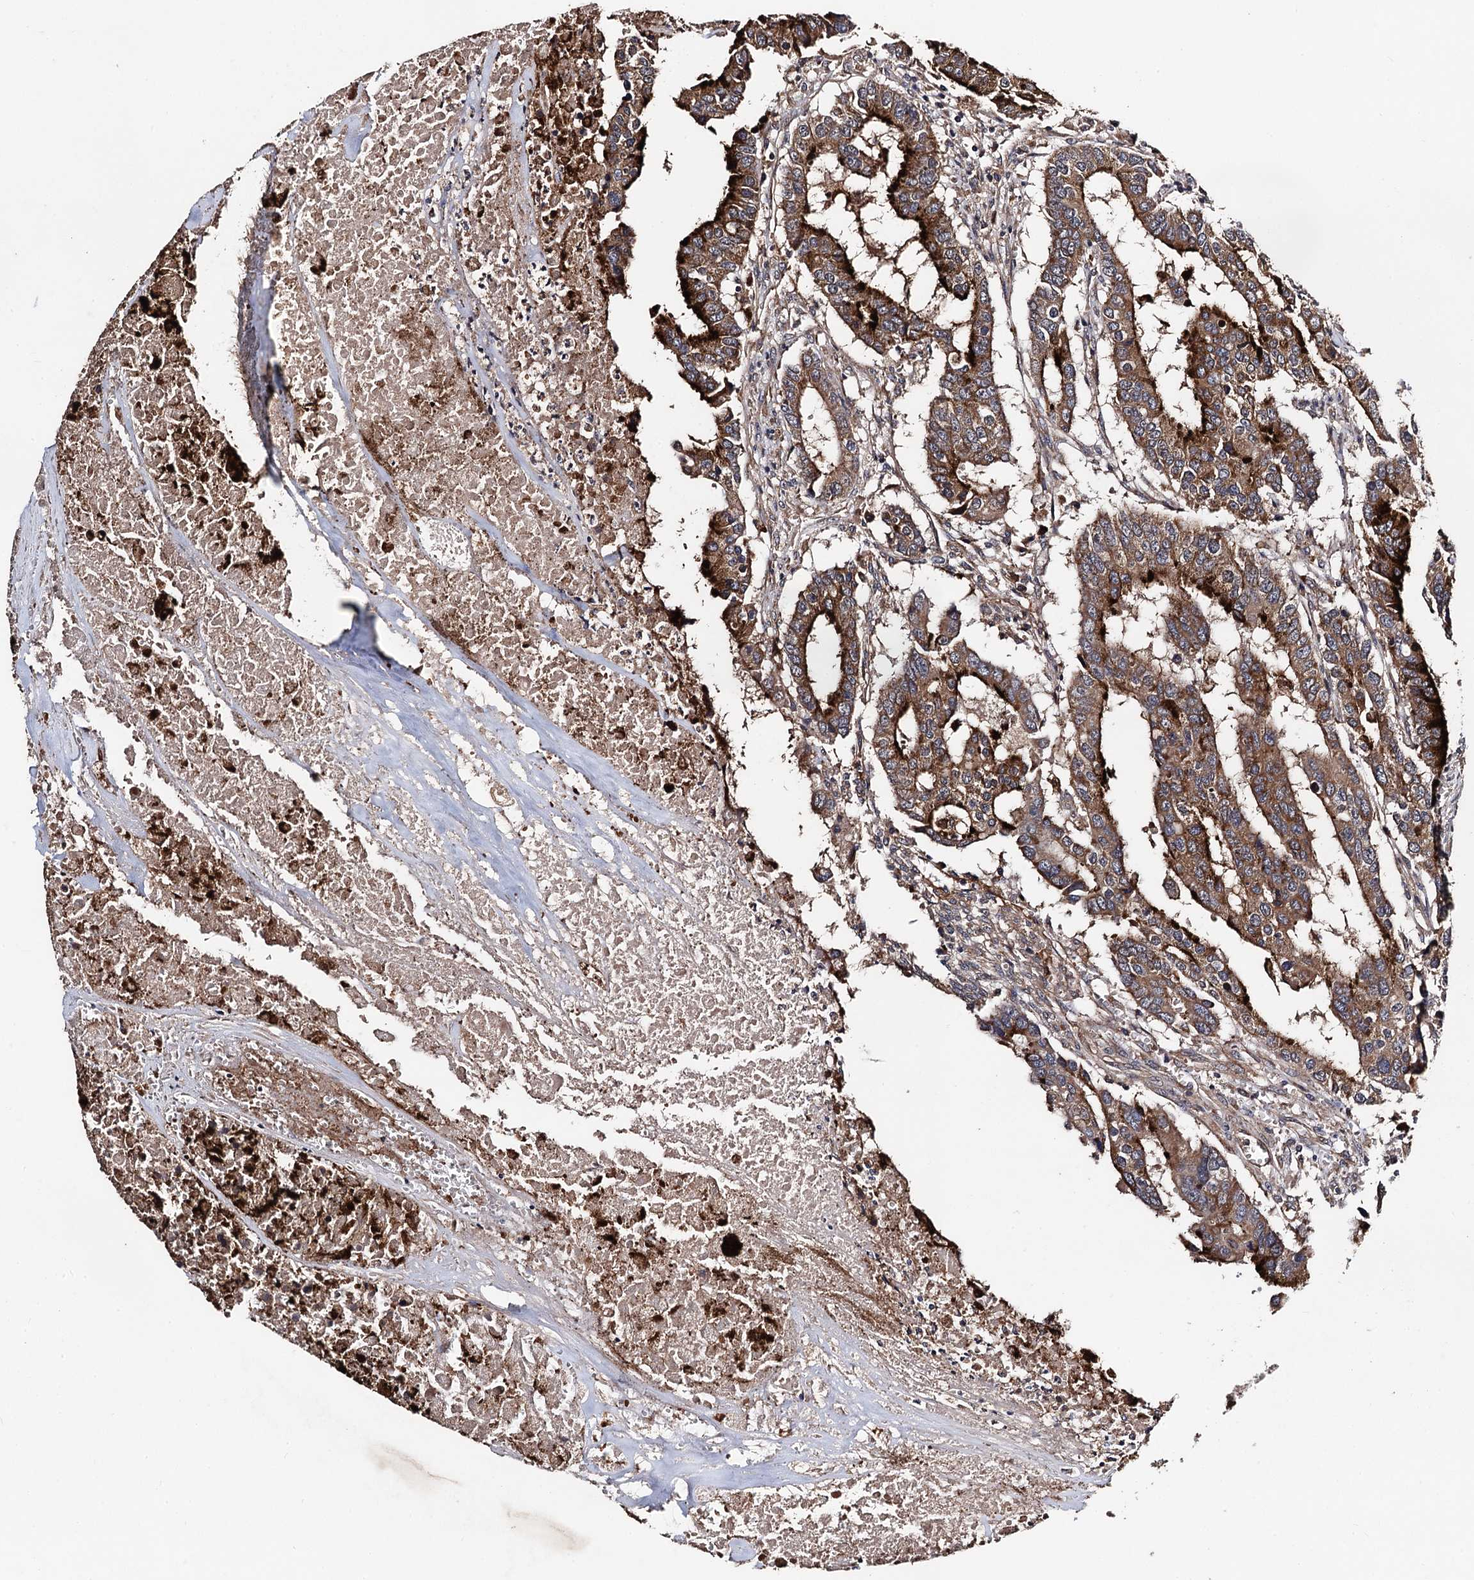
{"staining": {"intensity": "strong", "quantity": ">75%", "location": "cytoplasmic/membranous"}, "tissue": "colorectal cancer", "cell_type": "Tumor cells", "image_type": "cancer", "snomed": [{"axis": "morphology", "description": "Adenocarcinoma, NOS"}, {"axis": "topography", "description": "Colon"}], "caption": "Tumor cells show strong cytoplasmic/membranous positivity in about >75% of cells in colorectal adenocarcinoma. (DAB (3,3'-diaminobenzidine) IHC with brightfield microscopy, high magnification).", "gene": "PPTC7", "patient": {"sex": "male", "age": 77}}